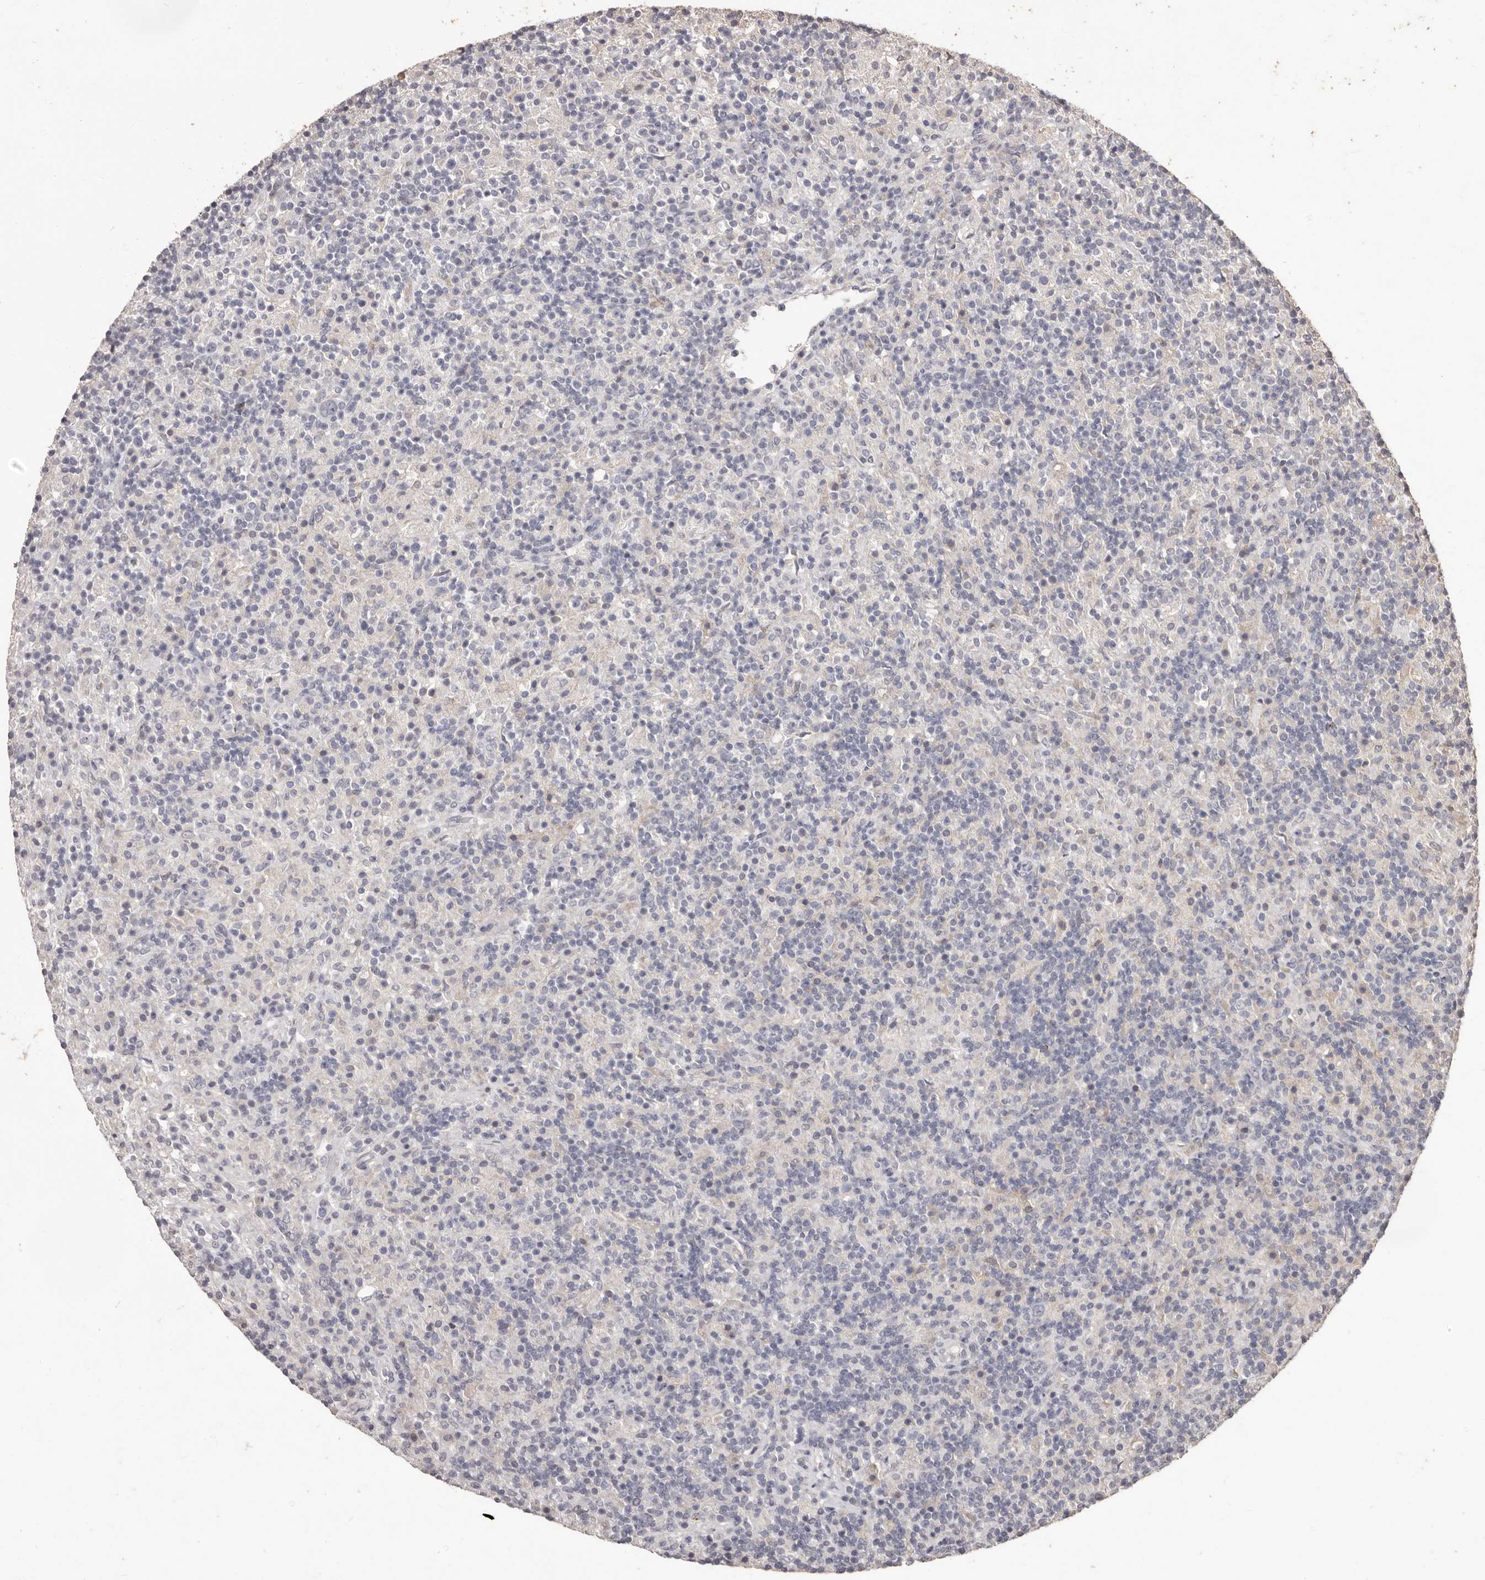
{"staining": {"intensity": "negative", "quantity": "none", "location": "none"}, "tissue": "lymphoma", "cell_type": "Tumor cells", "image_type": "cancer", "snomed": [{"axis": "morphology", "description": "Hodgkin's disease, NOS"}, {"axis": "topography", "description": "Lymph node"}], "caption": "High power microscopy photomicrograph of an immunohistochemistry (IHC) histopathology image of lymphoma, revealing no significant staining in tumor cells.", "gene": "PRSS27", "patient": {"sex": "male", "age": 70}}